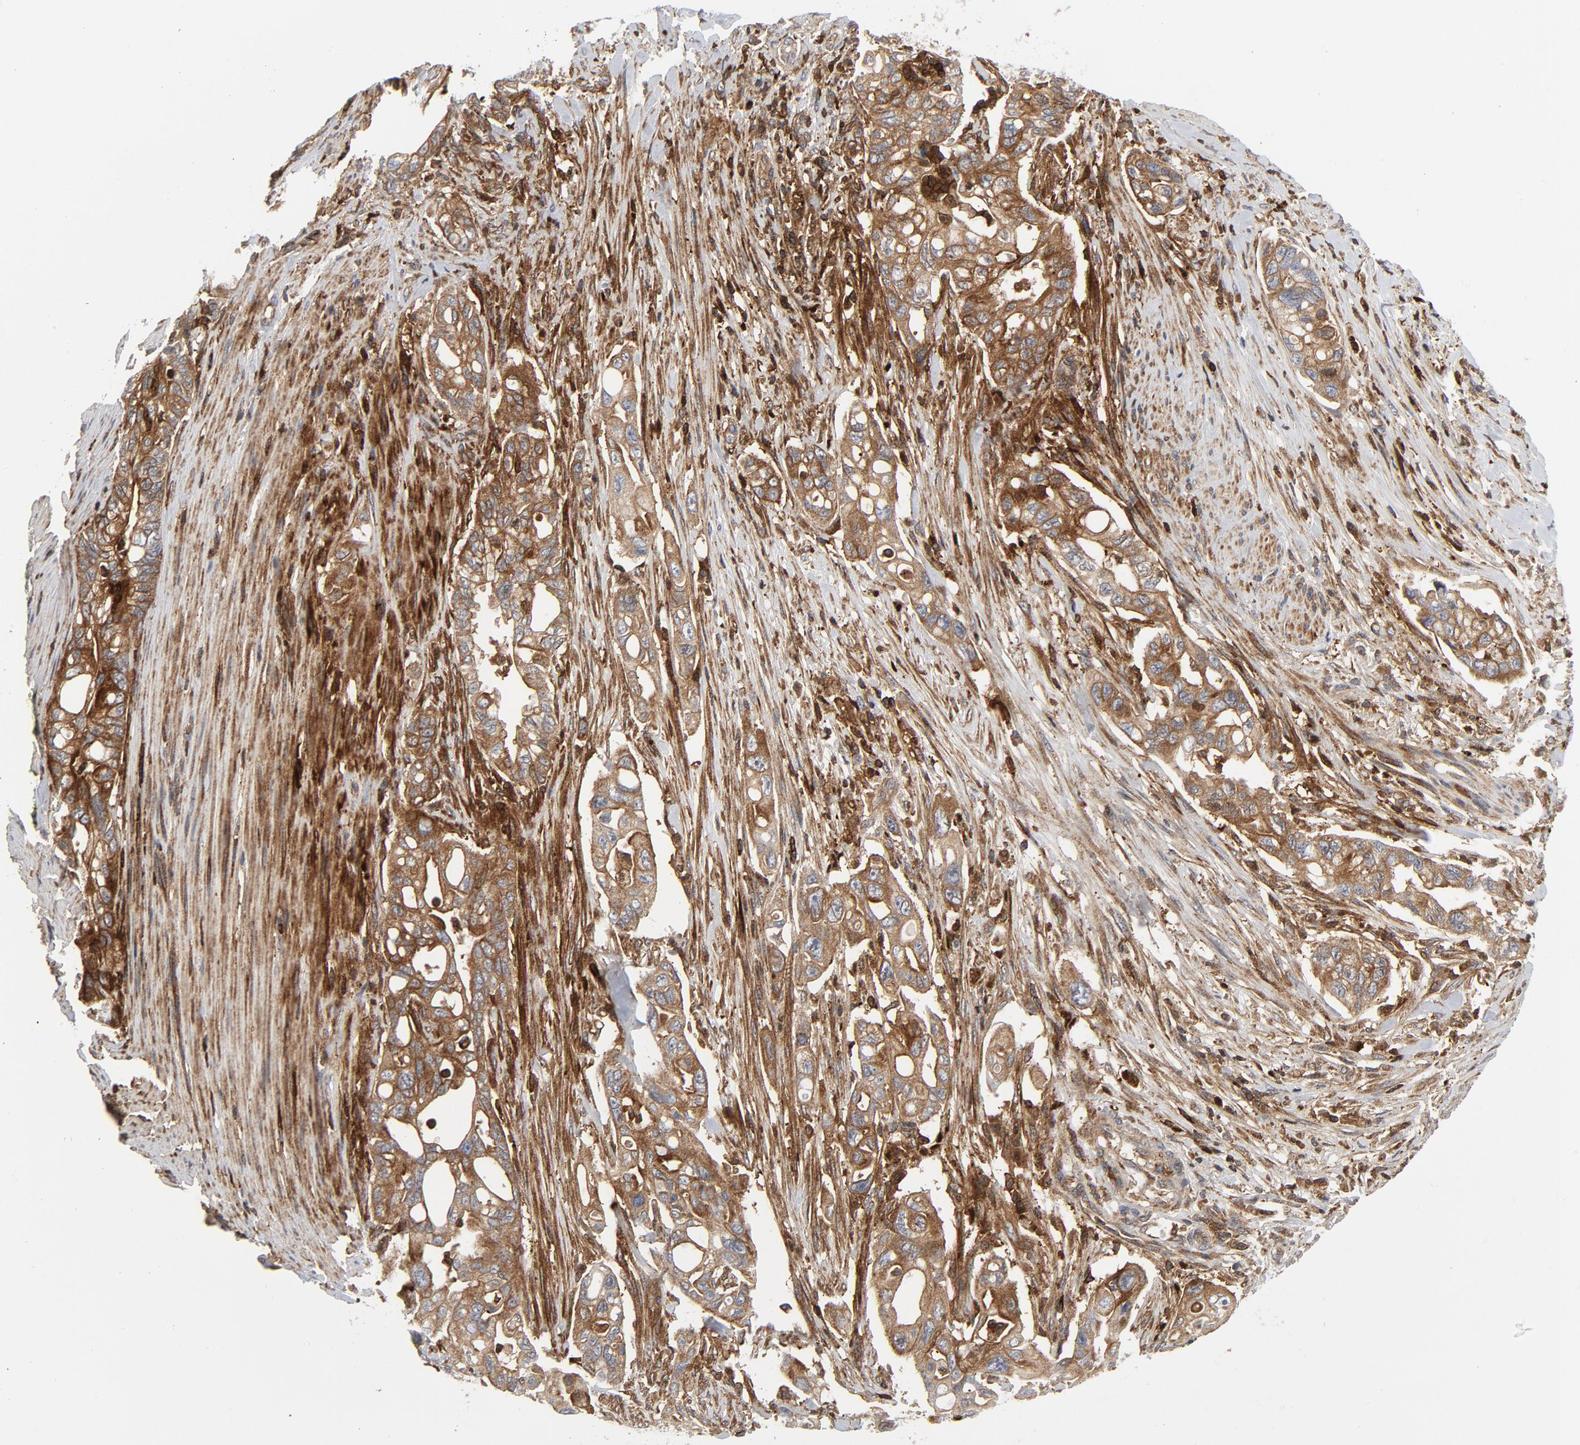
{"staining": {"intensity": "moderate", "quantity": ">75%", "location": "cytoplasmic/membranous"}, "tissue": "pancreatic cancer", "cell_type": "Tumor cells", "image_type": "cancer", "snomed": [{"axis": "morphology", "description": "Normal tissue, NOS"}, {"axis": "topography", "description": "Pancreas"}], "caption": "This photomicrograph demonstrates IHC staining of pancreatic cancer, with medium moderate cytoplasmic/membranous expression in about >75% of tumor cells.", "gene": "YES1", "patient": {"sex": "male", "age": 42}}